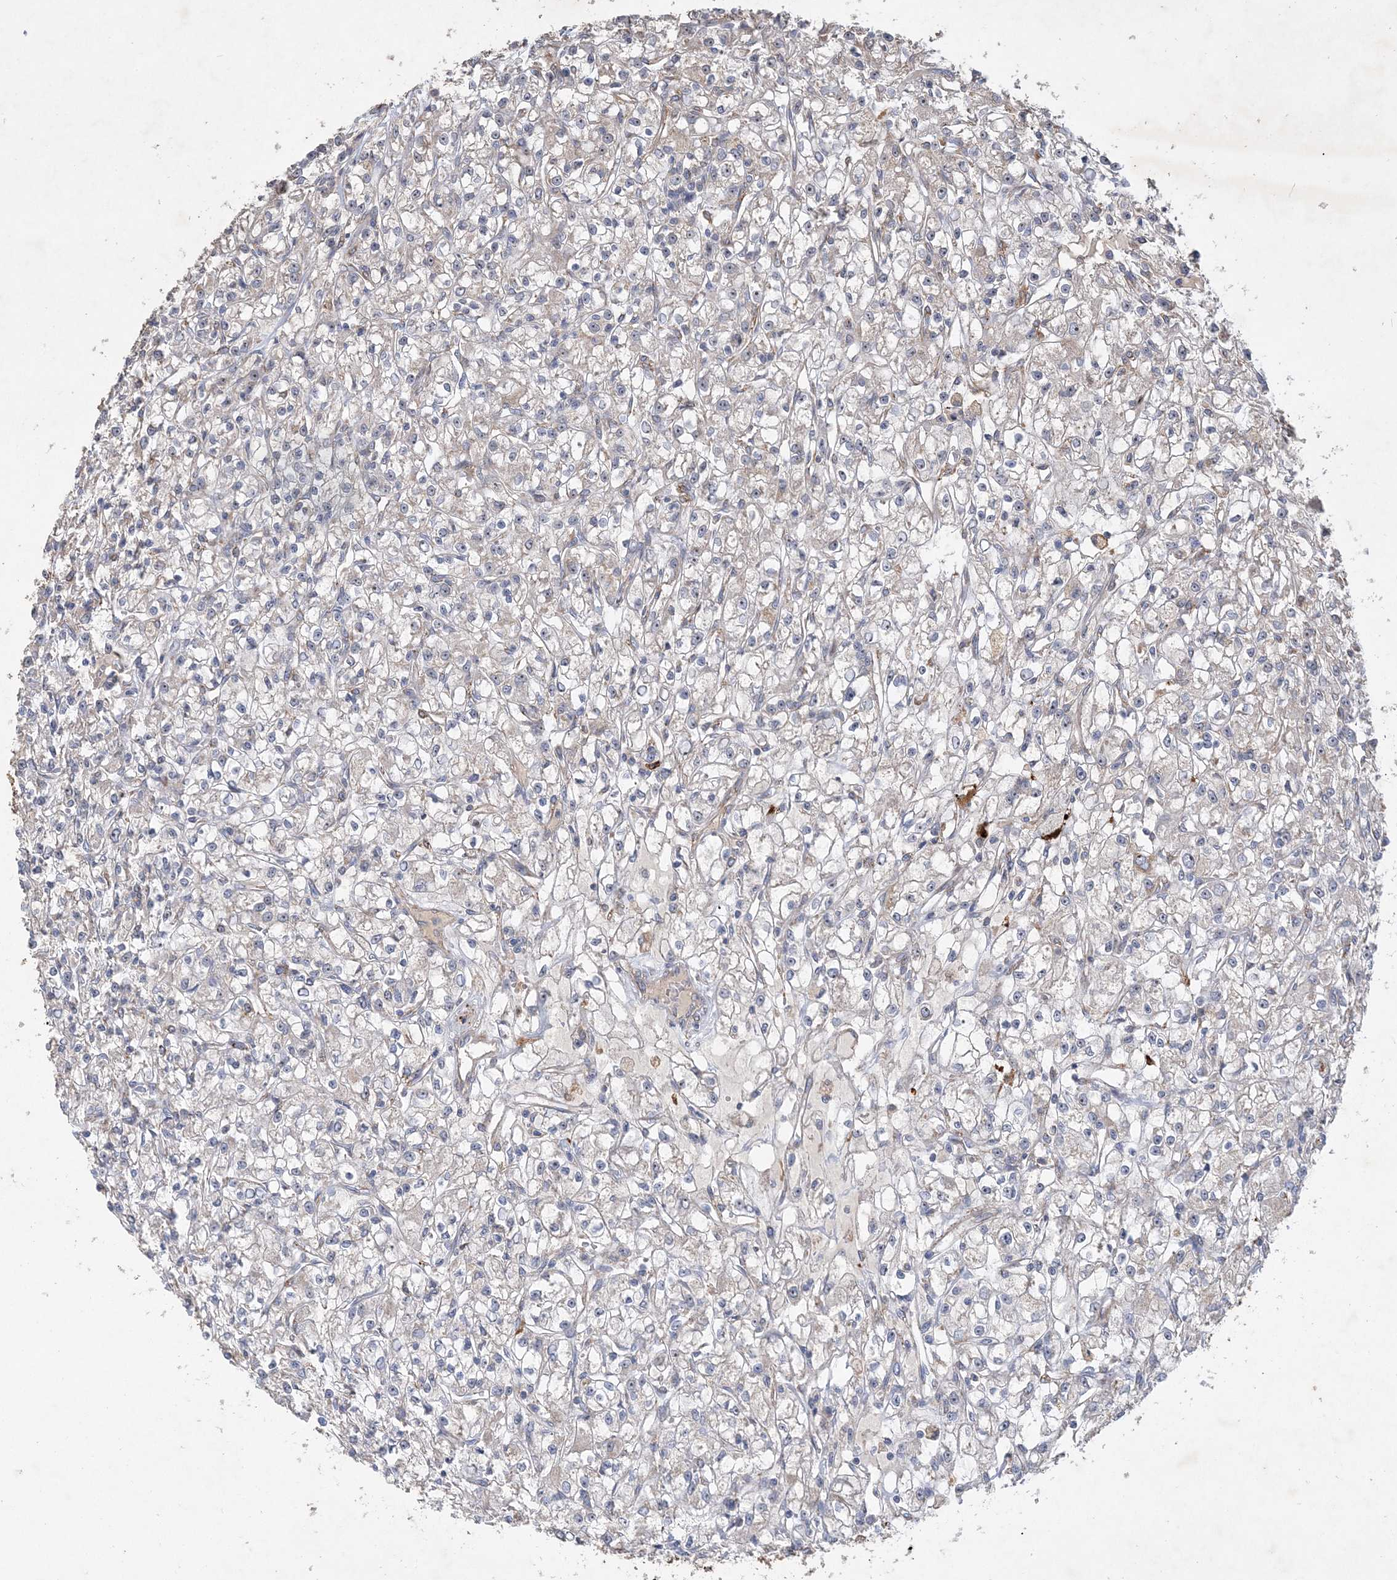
{"staining": {"intensity": "negative", "quantity": "none", "location": "none"}, "tissue": "renal cancer", "cell_type": "Tumor cells", "image_type": "cancer", "snomed": [{"axis": "morphology", "description": "Adenocarcinoma, NOS"}, {"axis": "topography", "description": "Kidney"}], "caption": "High power microscopy micrograph of an IHC histopathology image of renal adenocarcinoma, revealing no significant staining in tumor cells.", "gene": "FEZ2", "patient": {"sex": "female", "age": 59}}